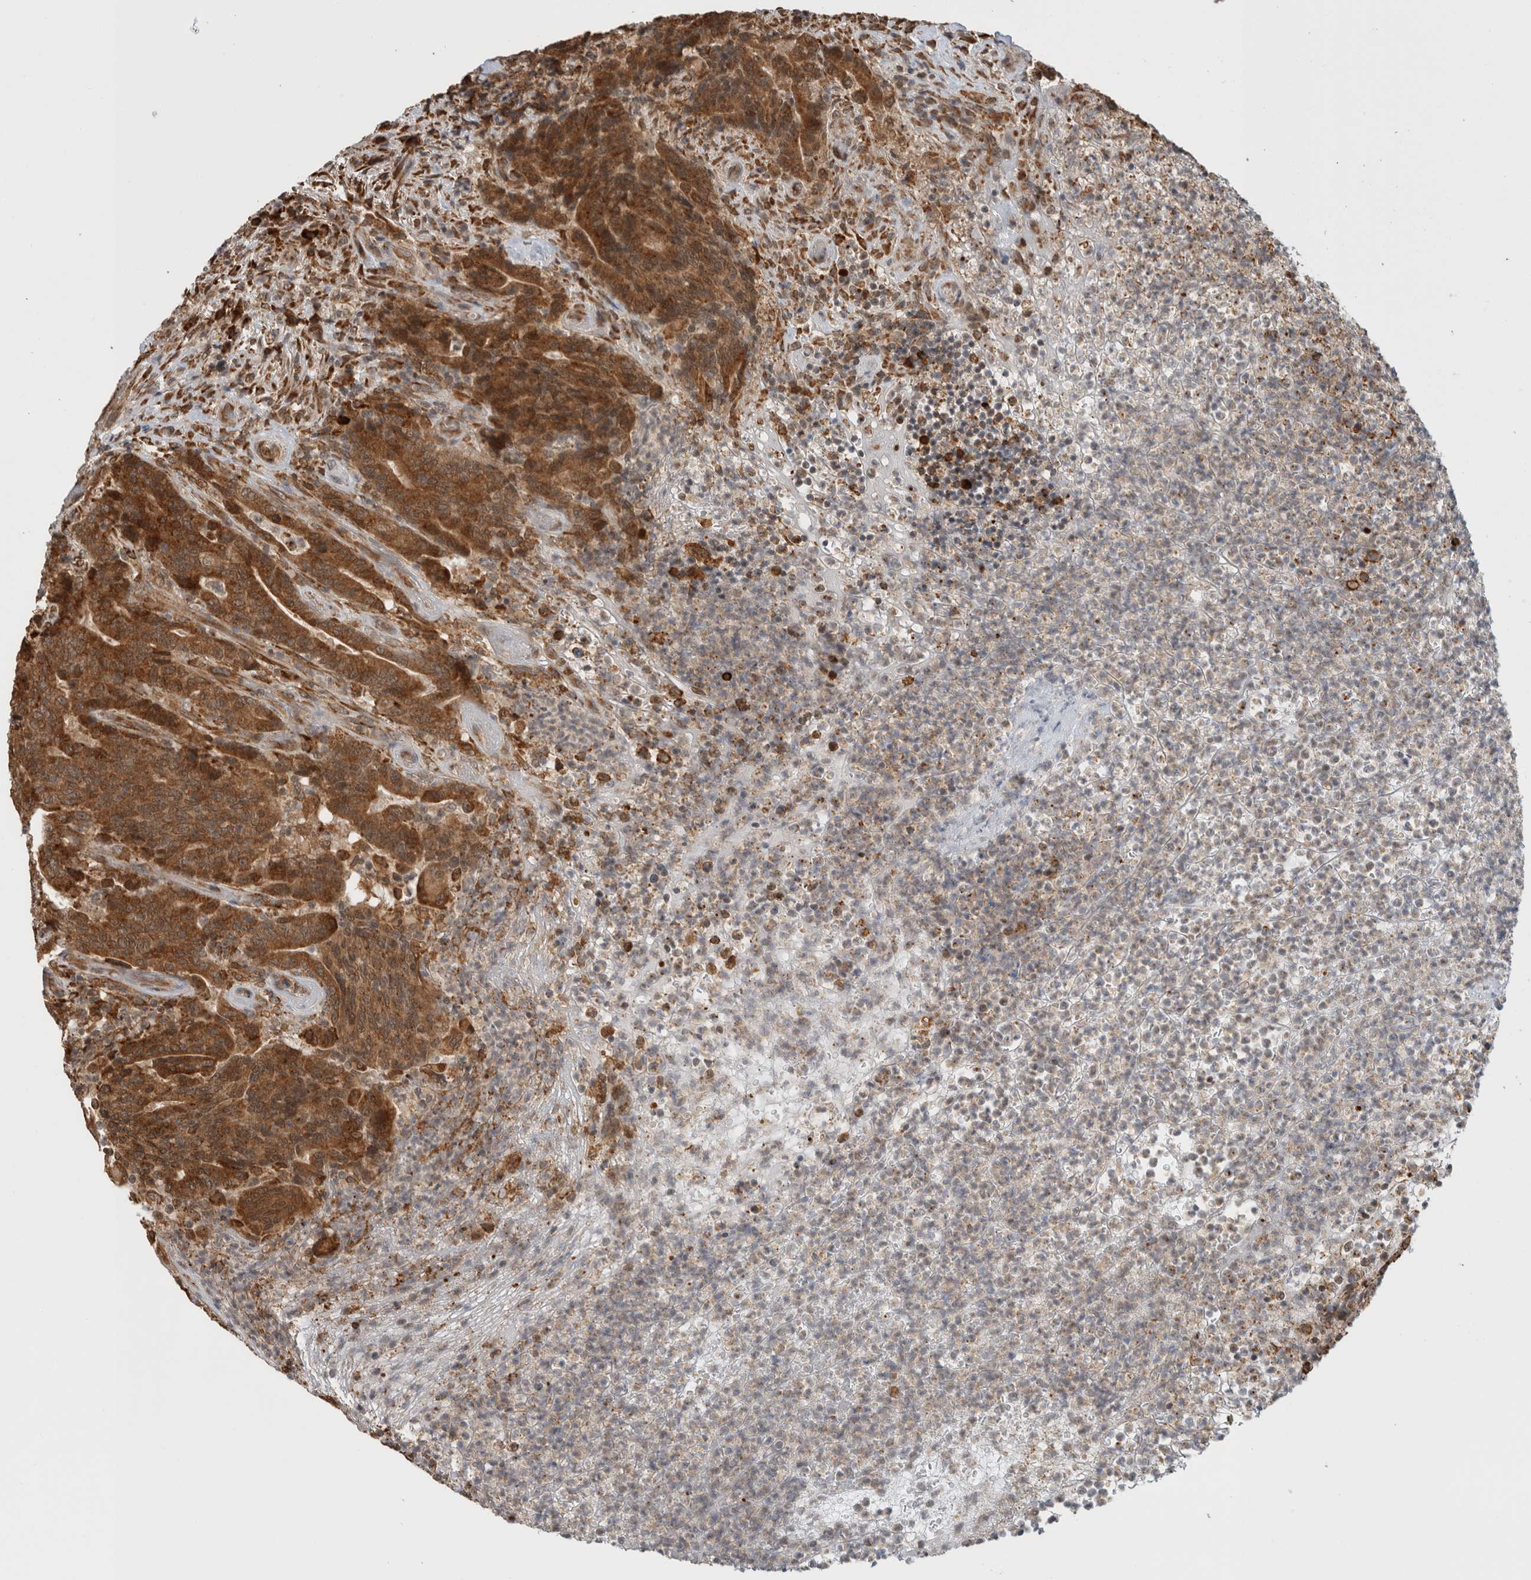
{"staining": {"intensity": "strong", "quantity": ">75%", "location": "cytoplasmic/membranous"}, "tissue": "colorectal cancer", "cell_type": "Tumor cells", "image_type": "cancer", "snomed": [{"axis": "morphology", "description": "Normal tissue, NOS"}, {"axis": "morphology", "description": "Adenocarcinoma, NOS"}, {"axis": "topography", "description": "Colon"}], "caption": "A high amount of strong cytoplasmic/membranous staining is seen in about >75% of tumor cells in colorectal cancer (adenocarcinoma) tissue. The staining was performed using DAB, with brown indicating positive protein expression. Nuclei are stained blue with hematoxylin.", "gene": "MS4A7", "patient": {"sex": "female", "age": 75}}